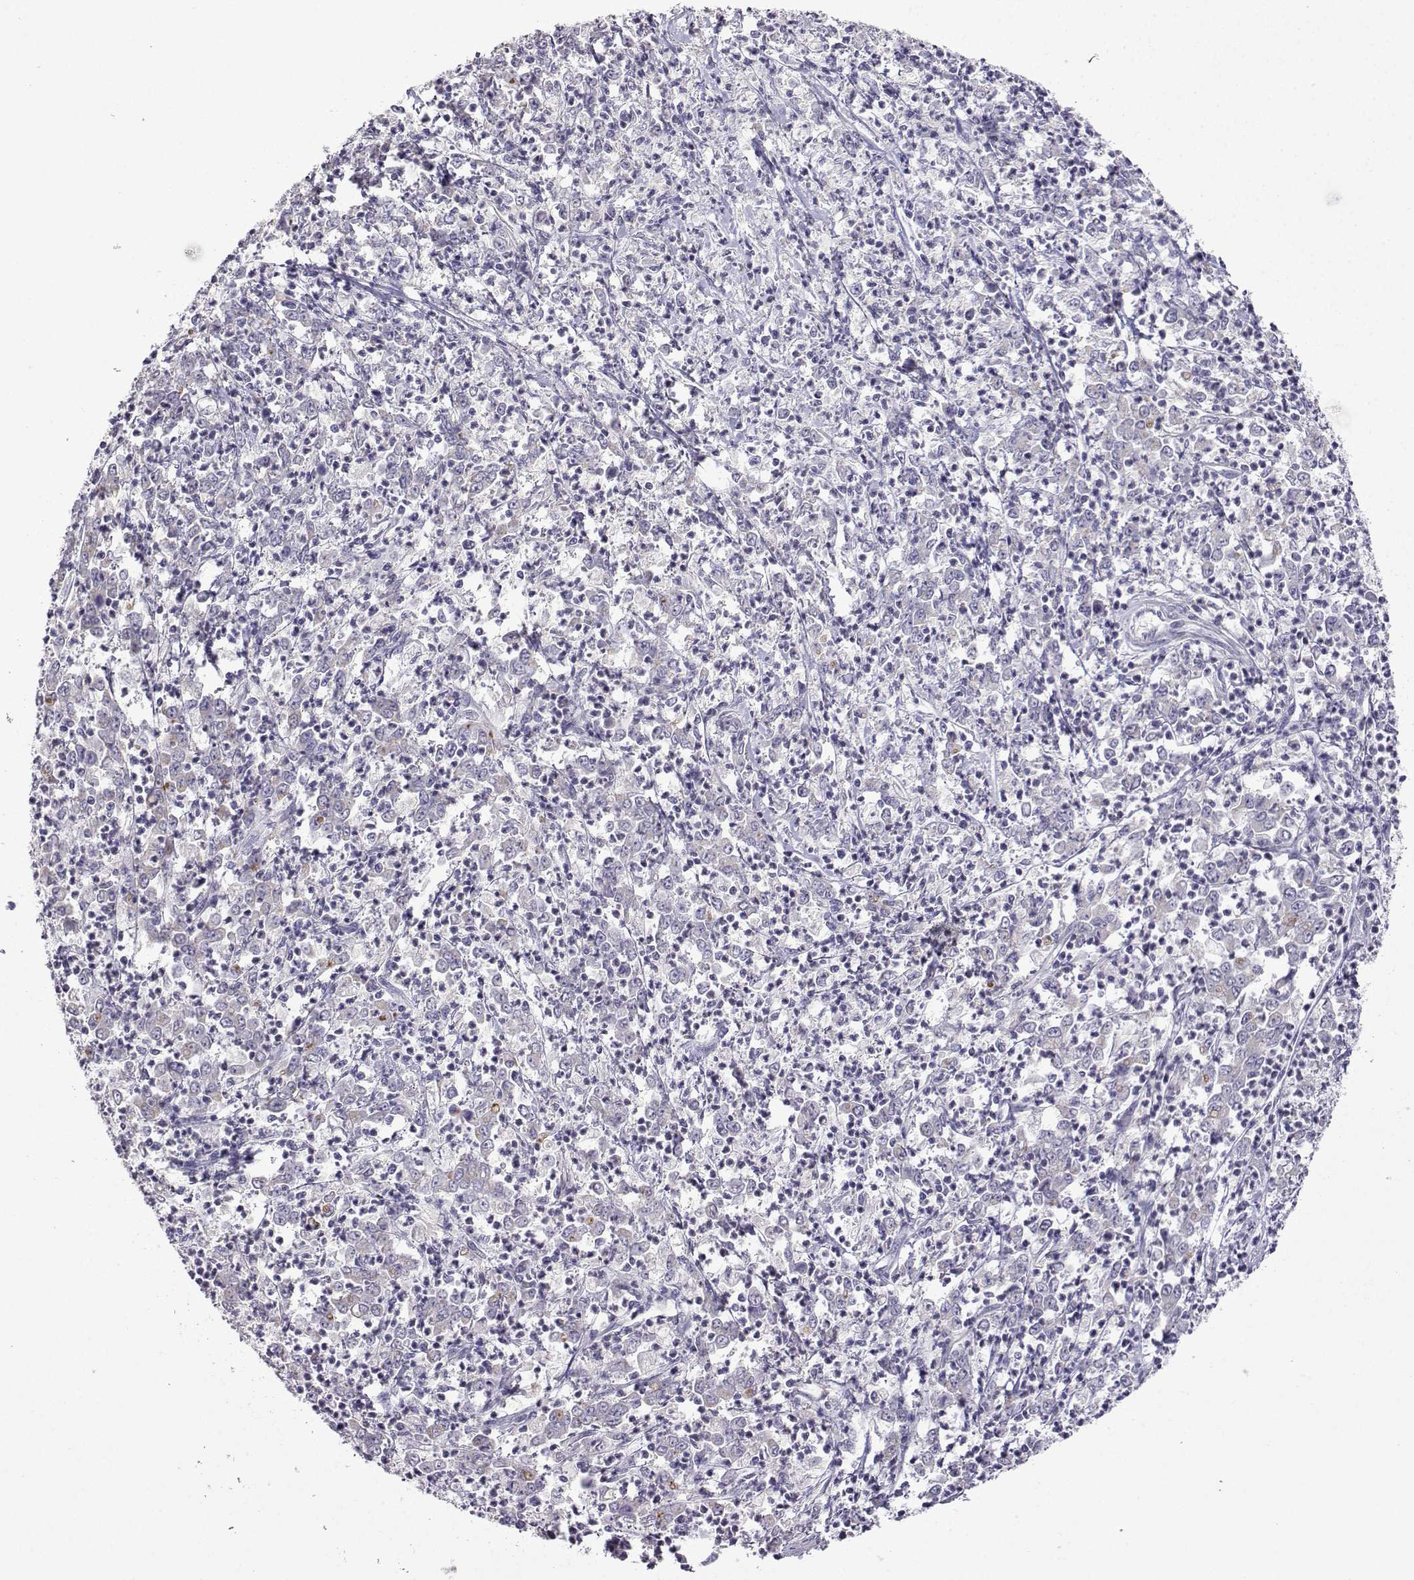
{"staining": {"intensity": "negative", "quantity": "none", "location": "none"}, "tissue": "stomach cancer", "cell_type": "Tumor cells", "image_type": "cancer", "snomed": [{"axis": "morphology", "description": "Adenocarcinoma, NOS"}, {"axis": "topography", "description": "Stomach, lower"}], "caption": "A high-resolution histopathology image shows immunohistochemistry staining of stomach adenocarcinoma, which exhibits no significant staining in tumor cells. (DAB immunohistochemistry (IHC) visualized using brightfield microscopy, high magnification).", "gene": "FCAMR", "patient": {"sex": "female", "age": 71}}